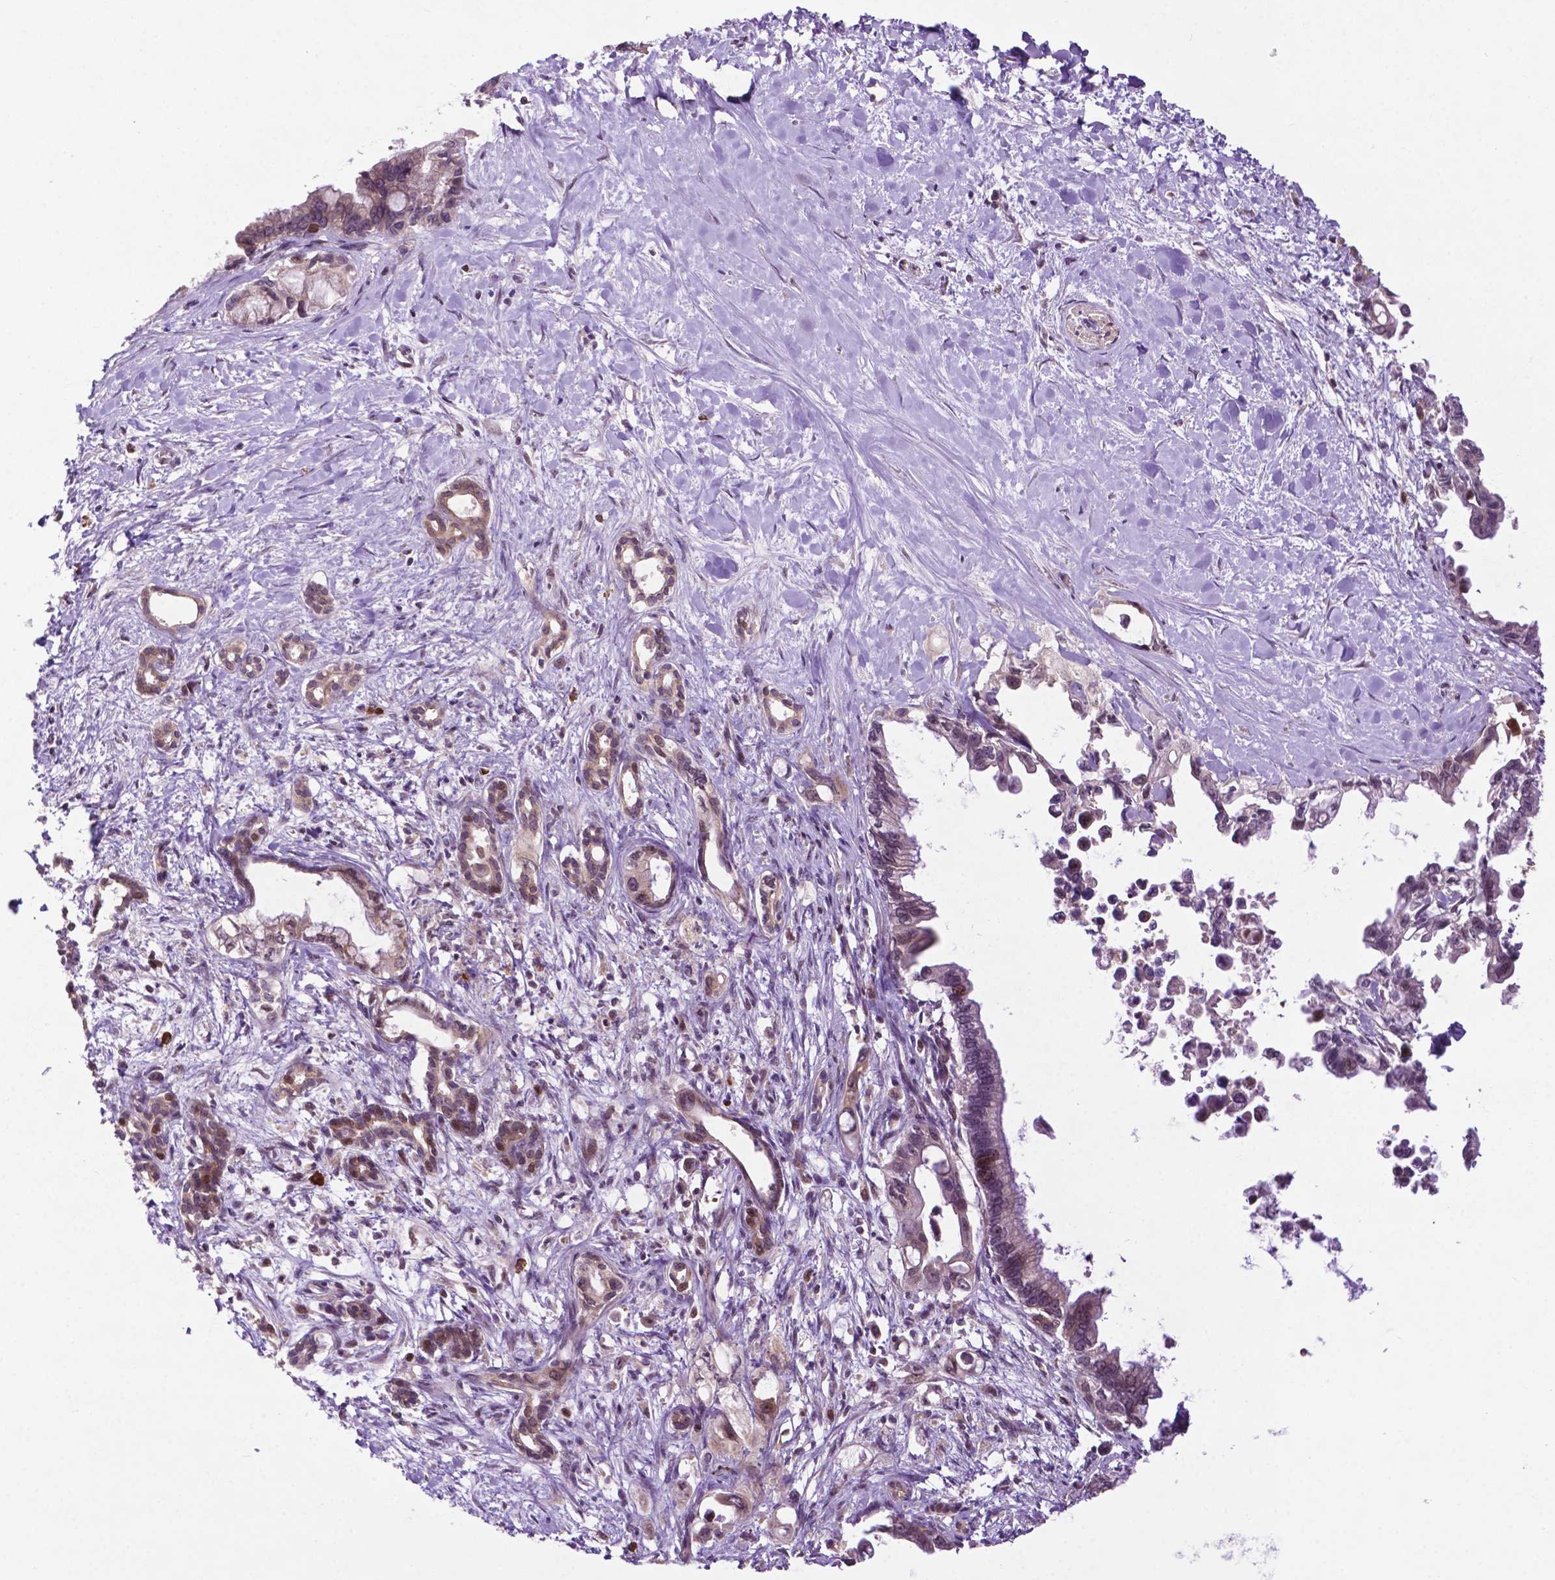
{"staining": {"intensity": "weak", "quantity": "25%-75%", "location": "cytoplasmic/membranous"}, "tissue": "pancreatic cancer", "cell_type": "Tumor cells", "image_type": "cancer", "snomed": [{"axis": "morphology", "description": "Adenocarcinoma, NOS"}, {"axis": "topography", "description": "Pancreas"}], "caption": "Immunohistochemistry (IHC) image of adenocarcinoma (pancreatic) stained for a protein (brown), which exhibits low levels of weak cytoplasmic/membranous expression in approximately 25%-75% of tumor cells.", "gene": "TMX2", "patient": {"sex": "male", "age": 61}}